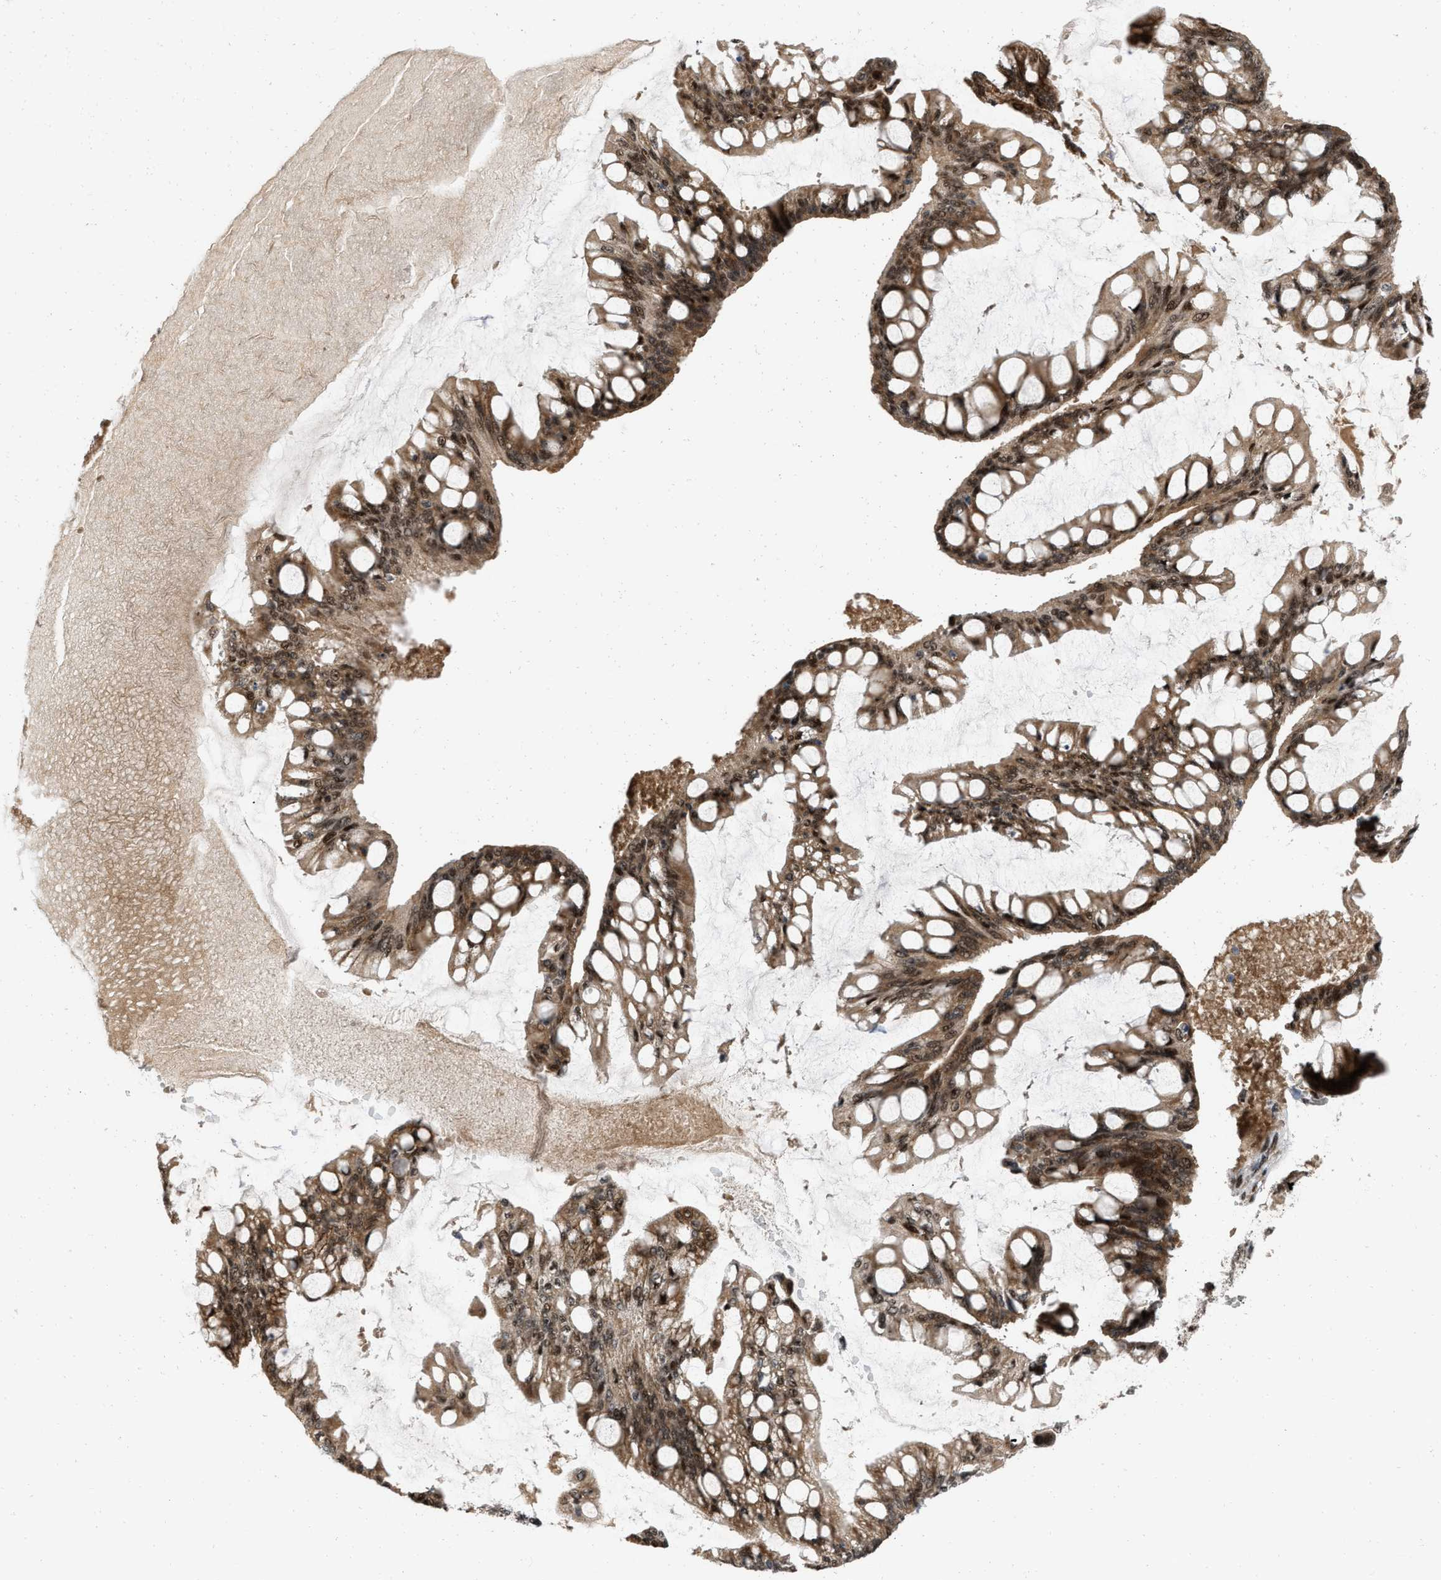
{"staining": {"intensity": "strong", "quantity": ">75%", "location": "cytoplasmic/membranous,nuclear"}, "tissue": "ovarian cancer", "cell_type": "Tumor cells", "image_type": "cancer", "snomed": [{"axis": "morphology", "description": "Cystadenocarcinoma, mucinous, NOS"}, {"axis": "topography", "description": "Ovary"}], "caption": "This histopathology image demonstrates immunohistochemistry (IHC) staining of human ovarian cancer (mucinous cystadenocarcinoma), with high strong cytoplasmic/membranous and nuclear staining in about >75% of tumor cells.", "gene": "ANKRD11", "patient": {"sex": "female", "age": 73}}